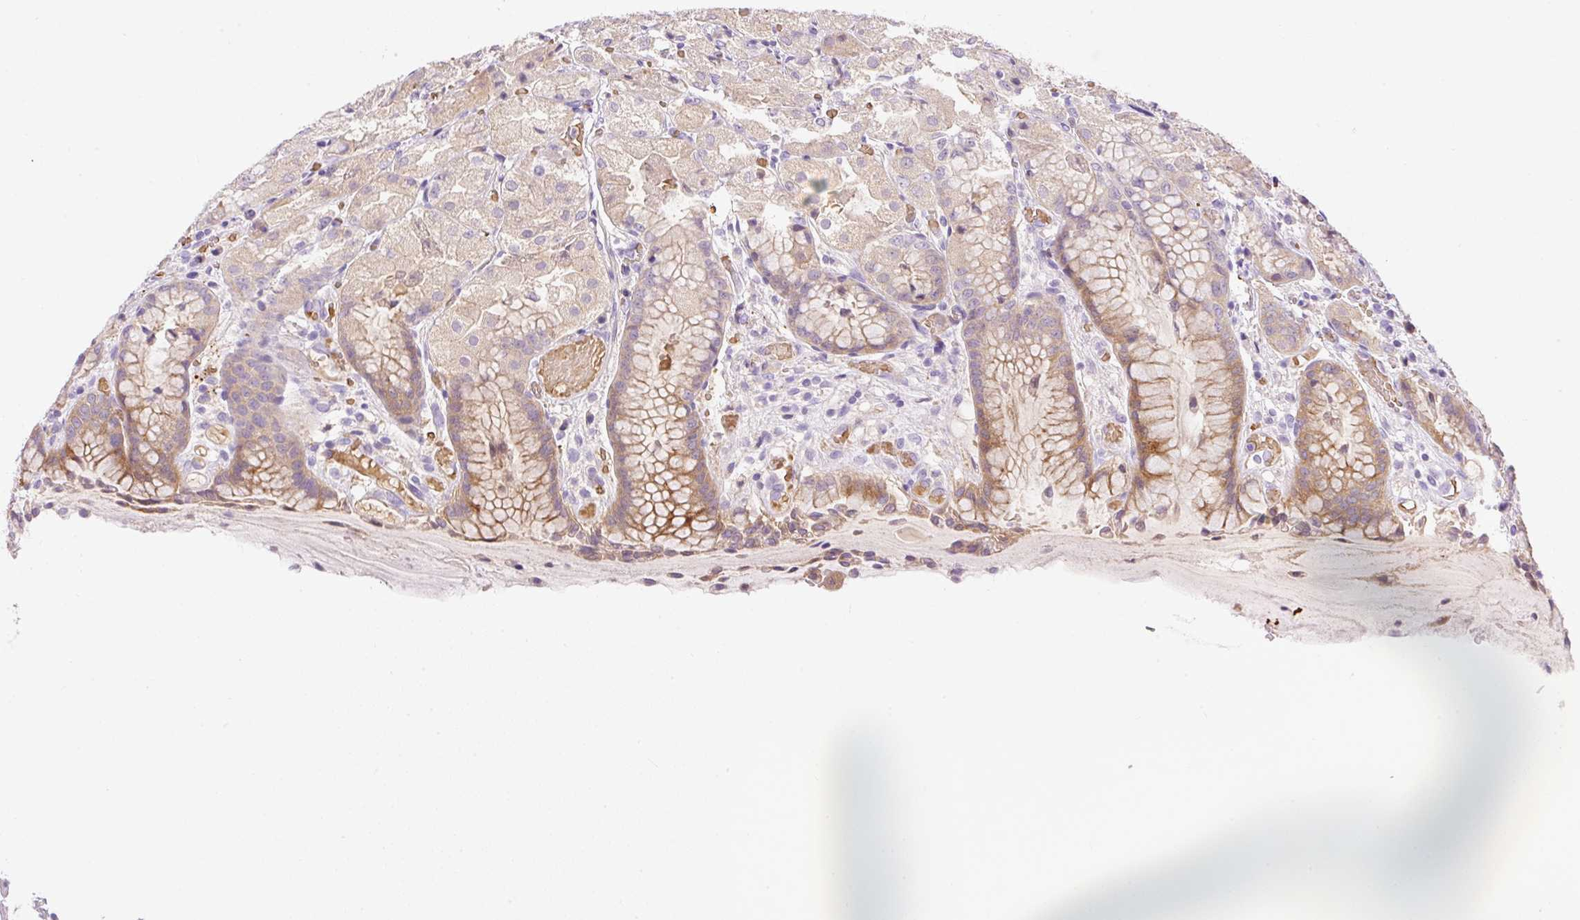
{"staining": {"intensity": "moderate", "quantity": "25%-75%", "location": "cytoplasmic/membranous"}, "tissue": "stomach", "cell_type": "Glandular cells", "image_type": "normal", "snomed": [{"axis": "morphology", "description": "Normal tissue, NOS"}, {"axis": "topography", "description": "Stomach, upper"}], "caption": "IHC photomicrograph of unremarkable stomach: stomach stained using immunohistochemistry reveals medium levels of moderate protein expression localized specifically in the cytoplasmic/membranous of glandular cells, appearing as a cytoplasmic/membranous brown color.", "gene": "LHFPL5", "patient": {"sex": "male", "age": 72}}